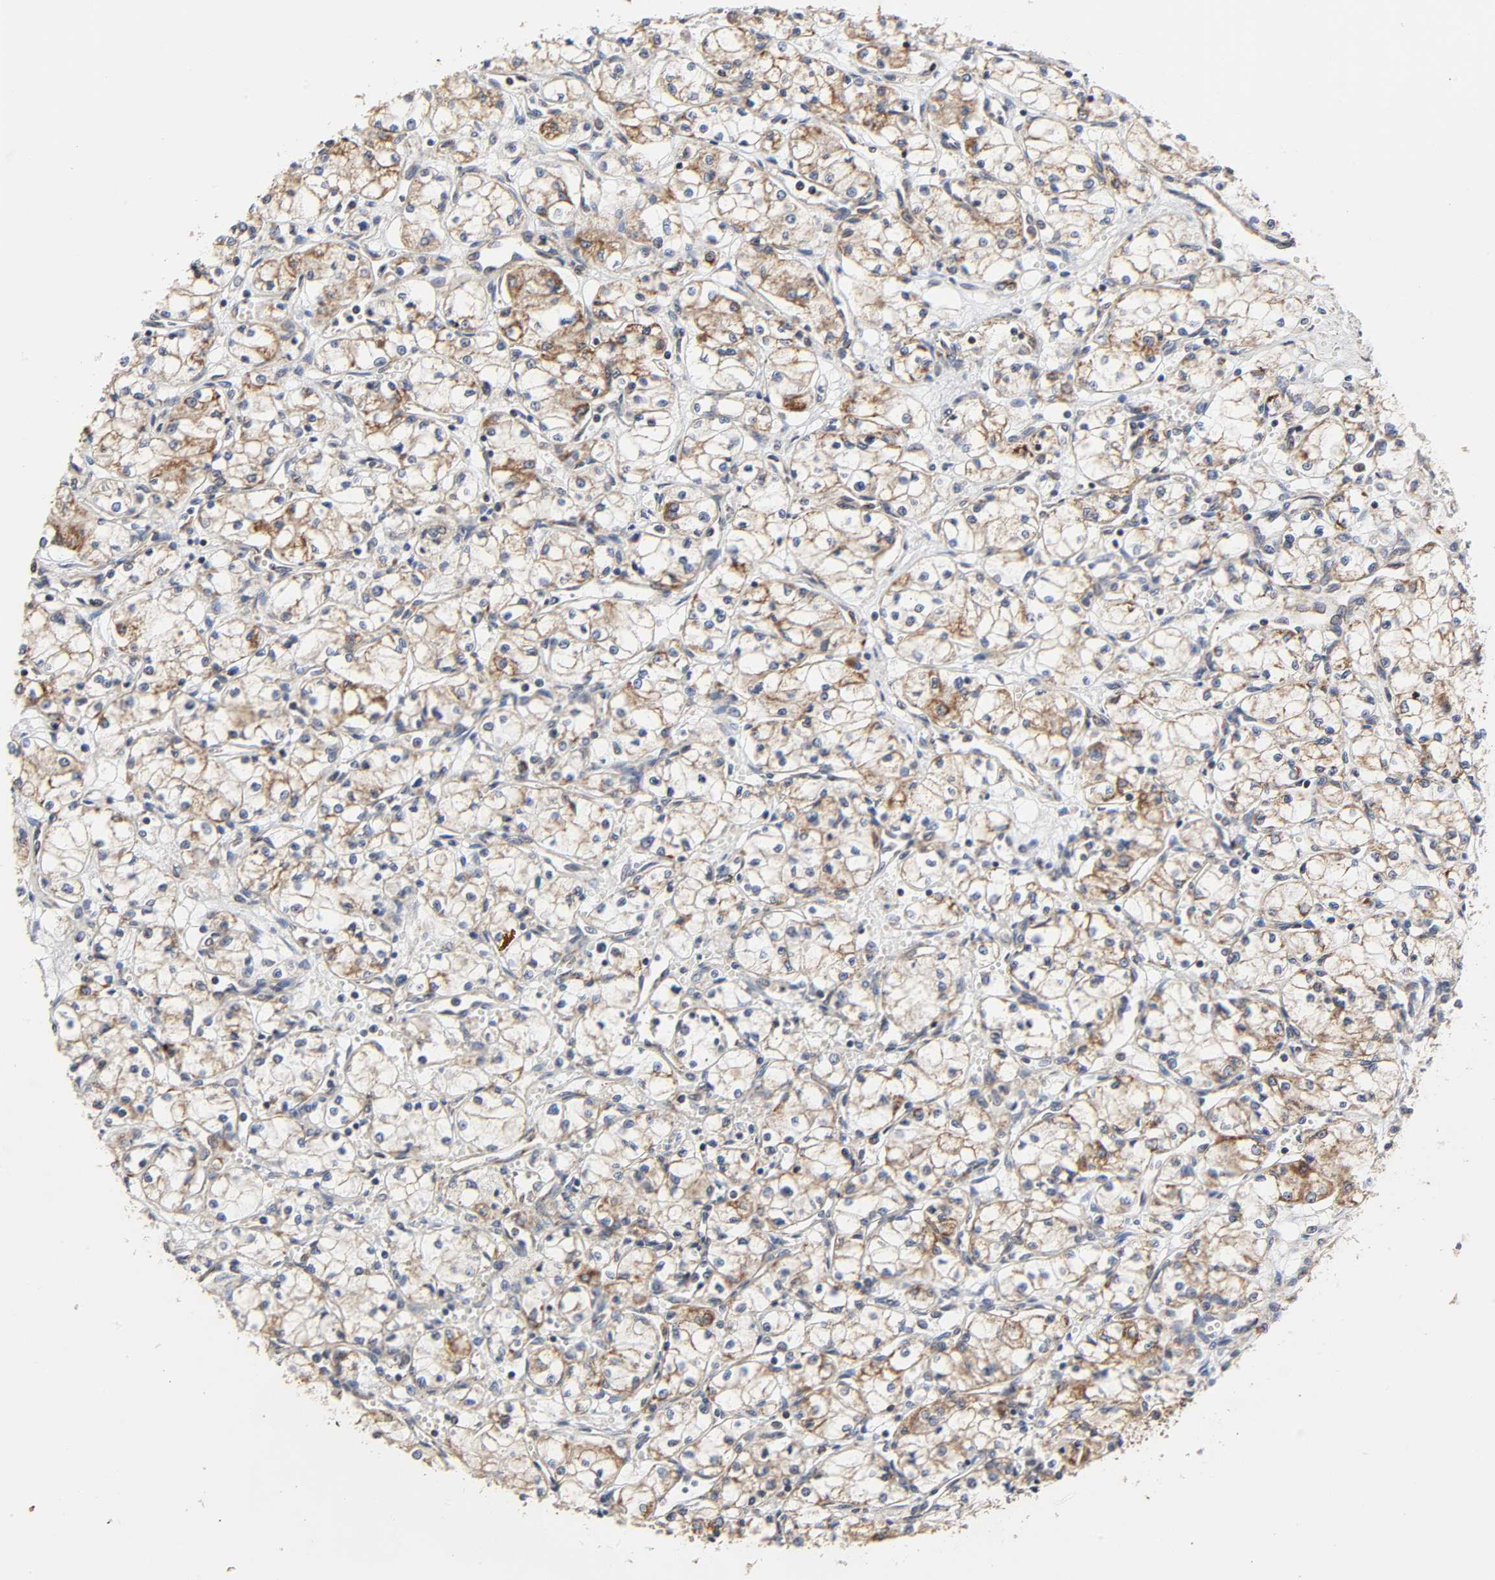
{"staining": {"intensity": "moderate", "quantity": "25%-75%", "location": "cytoplasmic/membranous"}, "tissue": "renal cancer", "cell_type": "Tumor cells", "image_type": "cancer", "snomed": [{"axis": "morphology", "description": "Normal tissue, NOS"}, {"axis": "morphology", "description": "Adenocarcinoma, NOS"}, {"axis": "topography", "description": "Kidney"}], "caption": "Immunohistochemistry (IHC) of human renal cancer (adenocarcinoma) exhibits medium levels of moderate cytoplasmic/membranous staining in approximately 25%-75% of tumor cells.", "gene": "COX6B1", "patient": {"sex": "male", "age": 59}}